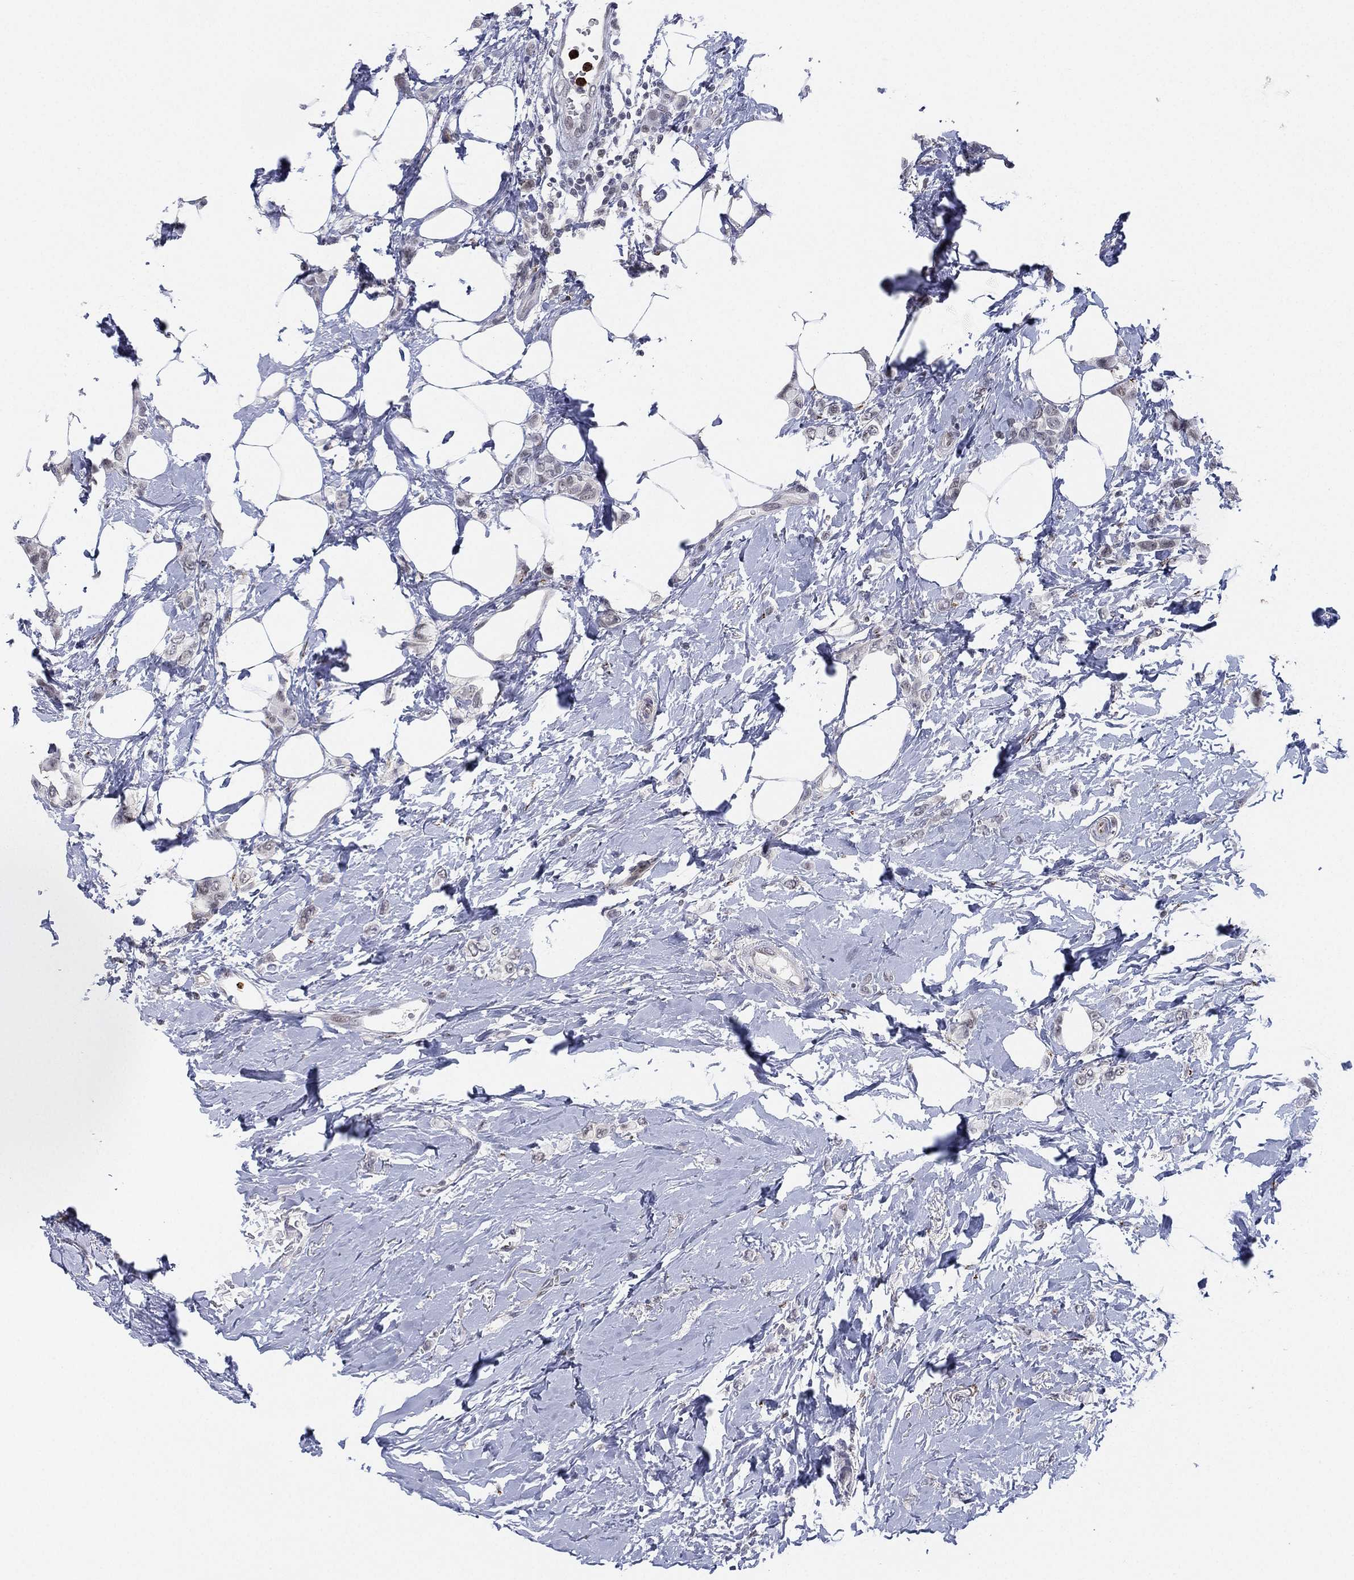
{"staining": {"intensity": "negative", "quantity": "none", "location": "none"}, "tissue": "breast cancer", "cell_type": "Tumor cells", "image_type": "cancer", "snomed": [{"axis": "morphology", "description": "Lobular carcinoma"}, {"axis": "topography", "description": "Breast"}], "caption": "DAB immunohistochemical staining of human lobular carcinoma (breast) displays no significant positivity in tumor cells.", "gene": "CD177", "patient": {"sex": "female", "age": 66}}